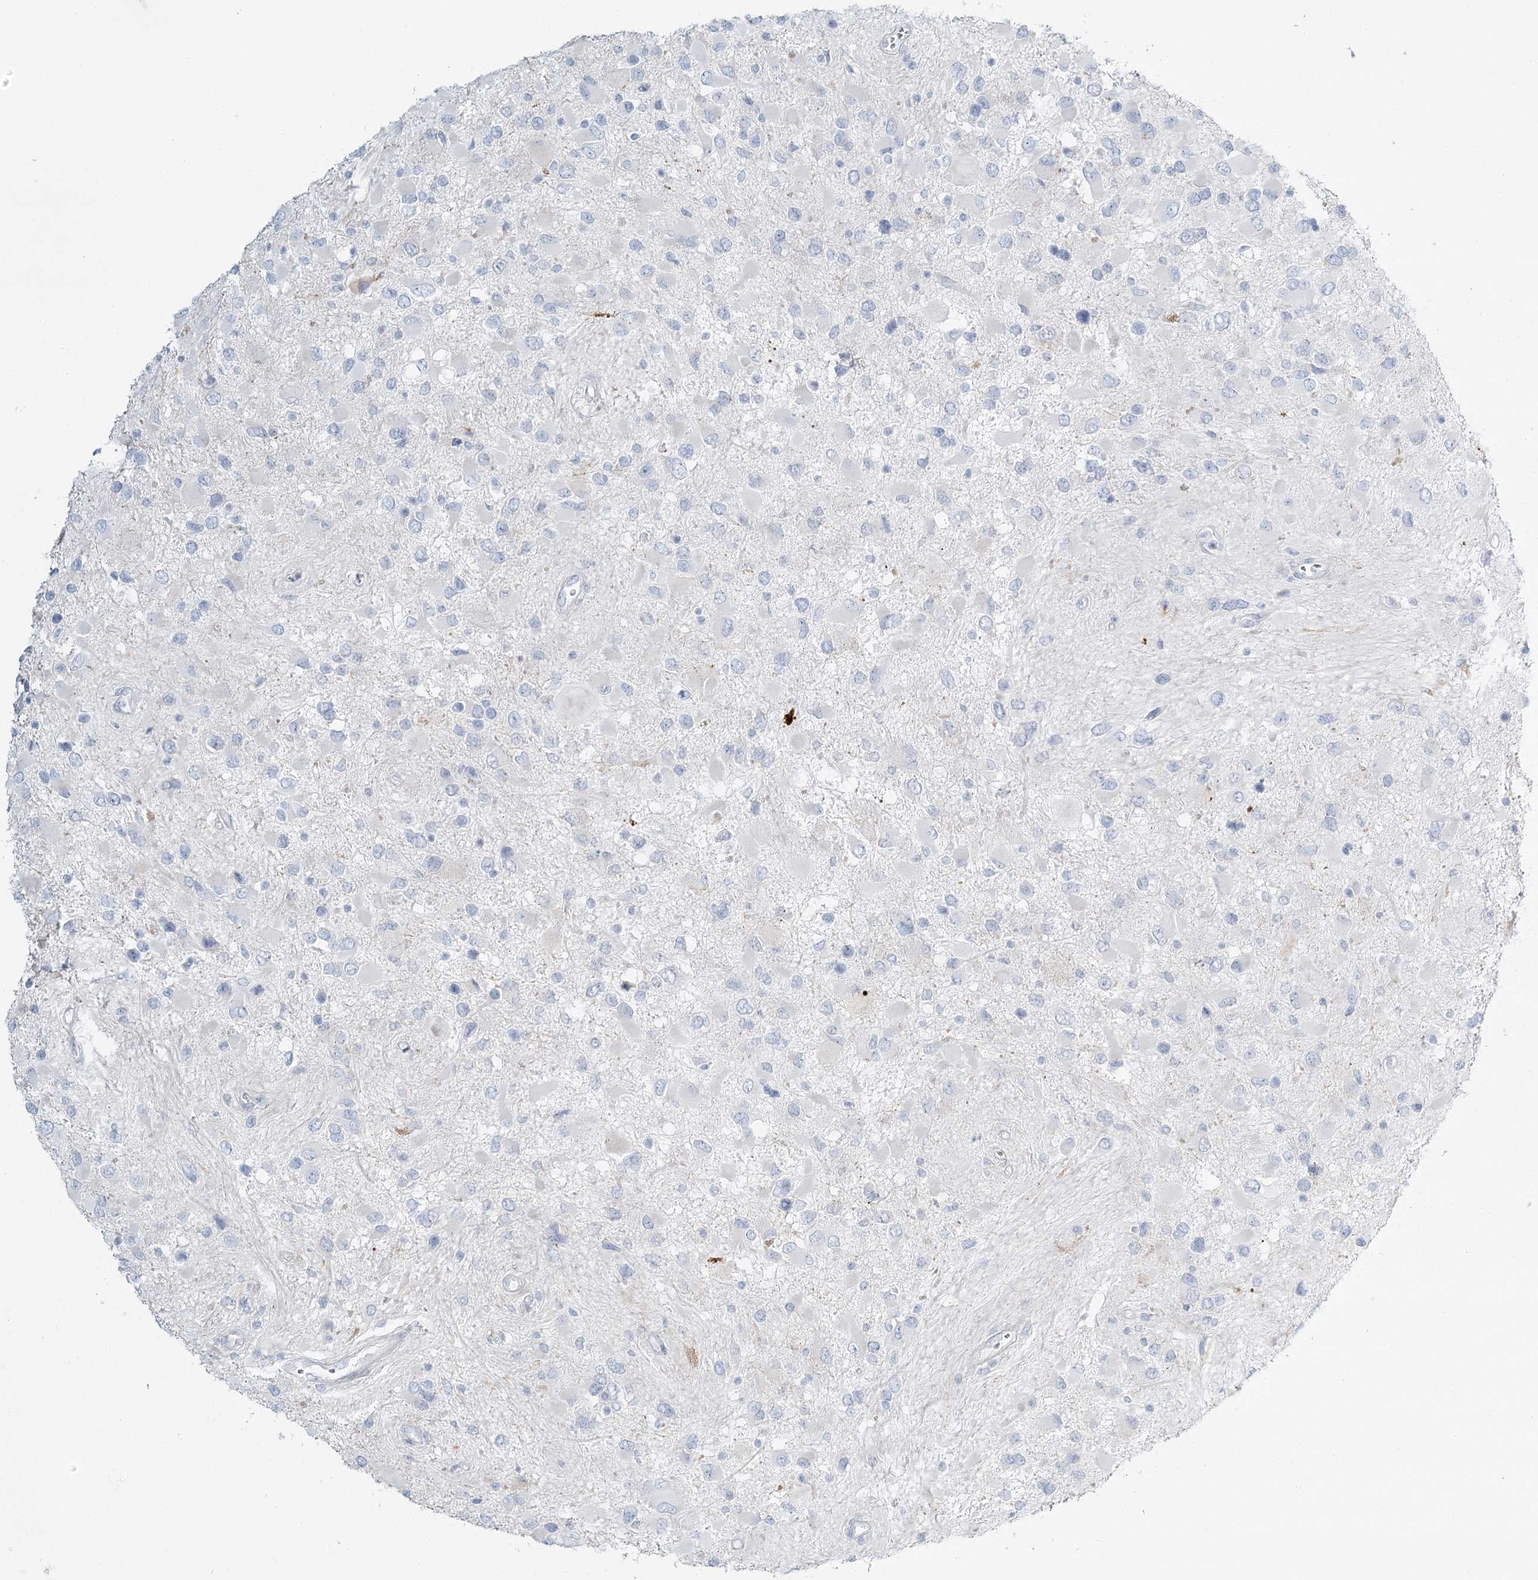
{"staining": {"intensity": "negative", "quantity": "none", "location": "none"}, "tissue": "glioma", "cell_type": "Tumor cells", "image_type": "cancer", "snomed": [{"axis": "morphology", "description": "Glioma, malignant, High grade"}, {"axis": "topography", "description": "Brain"}], "caption": "Protein analysis of malignant glioma (high-grade) displays no significant expression in tumor cells.", "gene": "DMGDH", "patient": {"sex": "male", "age": 53}}